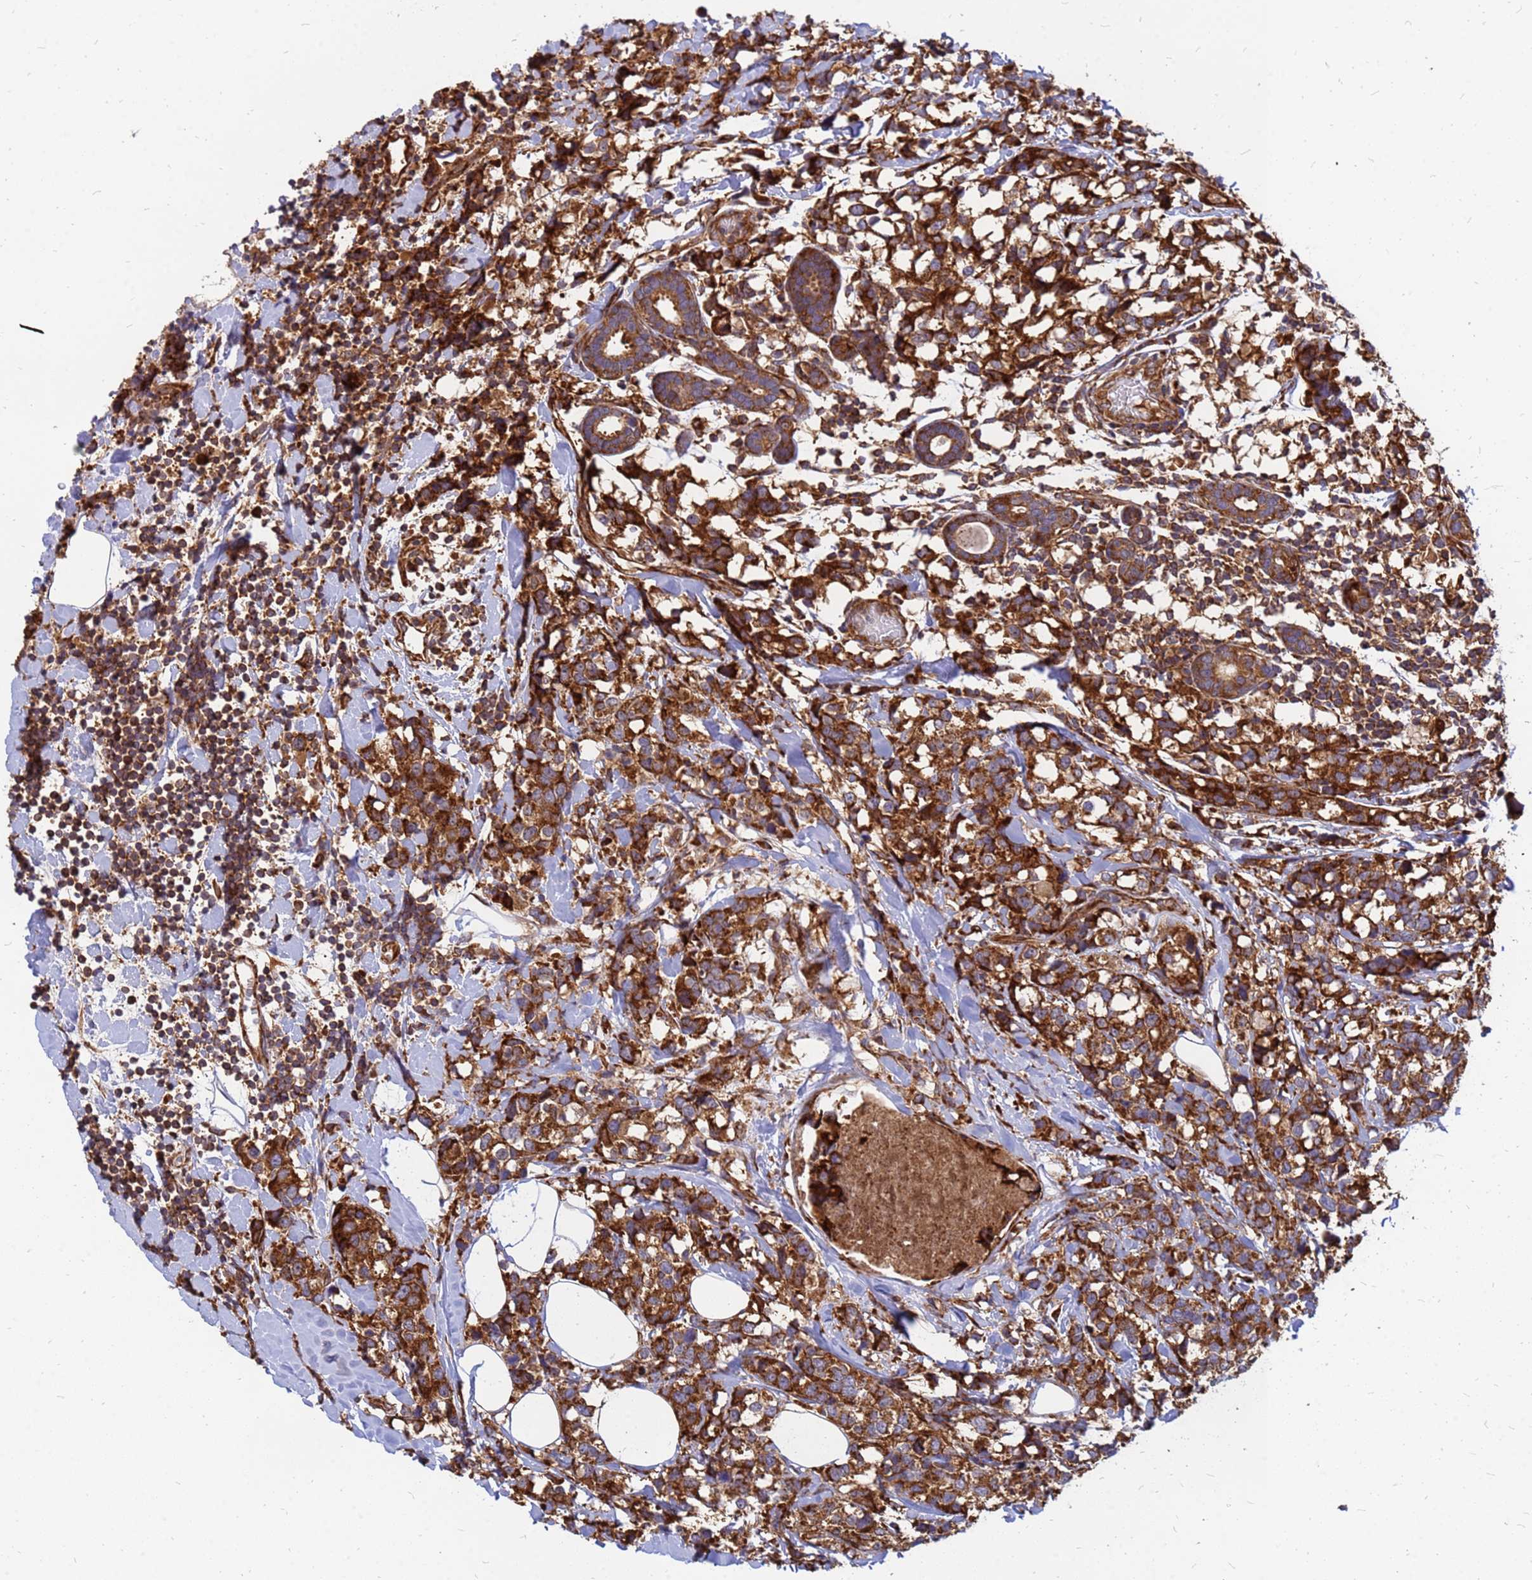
{"staining": {"intensity": "strong", "quantity": ">75%", "location": "cytoplasmic/membranous"}, "tissue": "breast cancer", "cell_type": "Tumor cells", "image_type": "cancer", "snomed": [{"axis": "morphology", "description": "Lobular carcinoma"}, {"axis": "topography", "description": "Breast"}], "caption": "The image demonstrates staining of lobular carcinoma (breast), revealing strong cytoplasmic/membranous protein expression (brown color) within tumor cells.", "gene": "RPL8", "patient": {"sex": "female", "age": 59}}